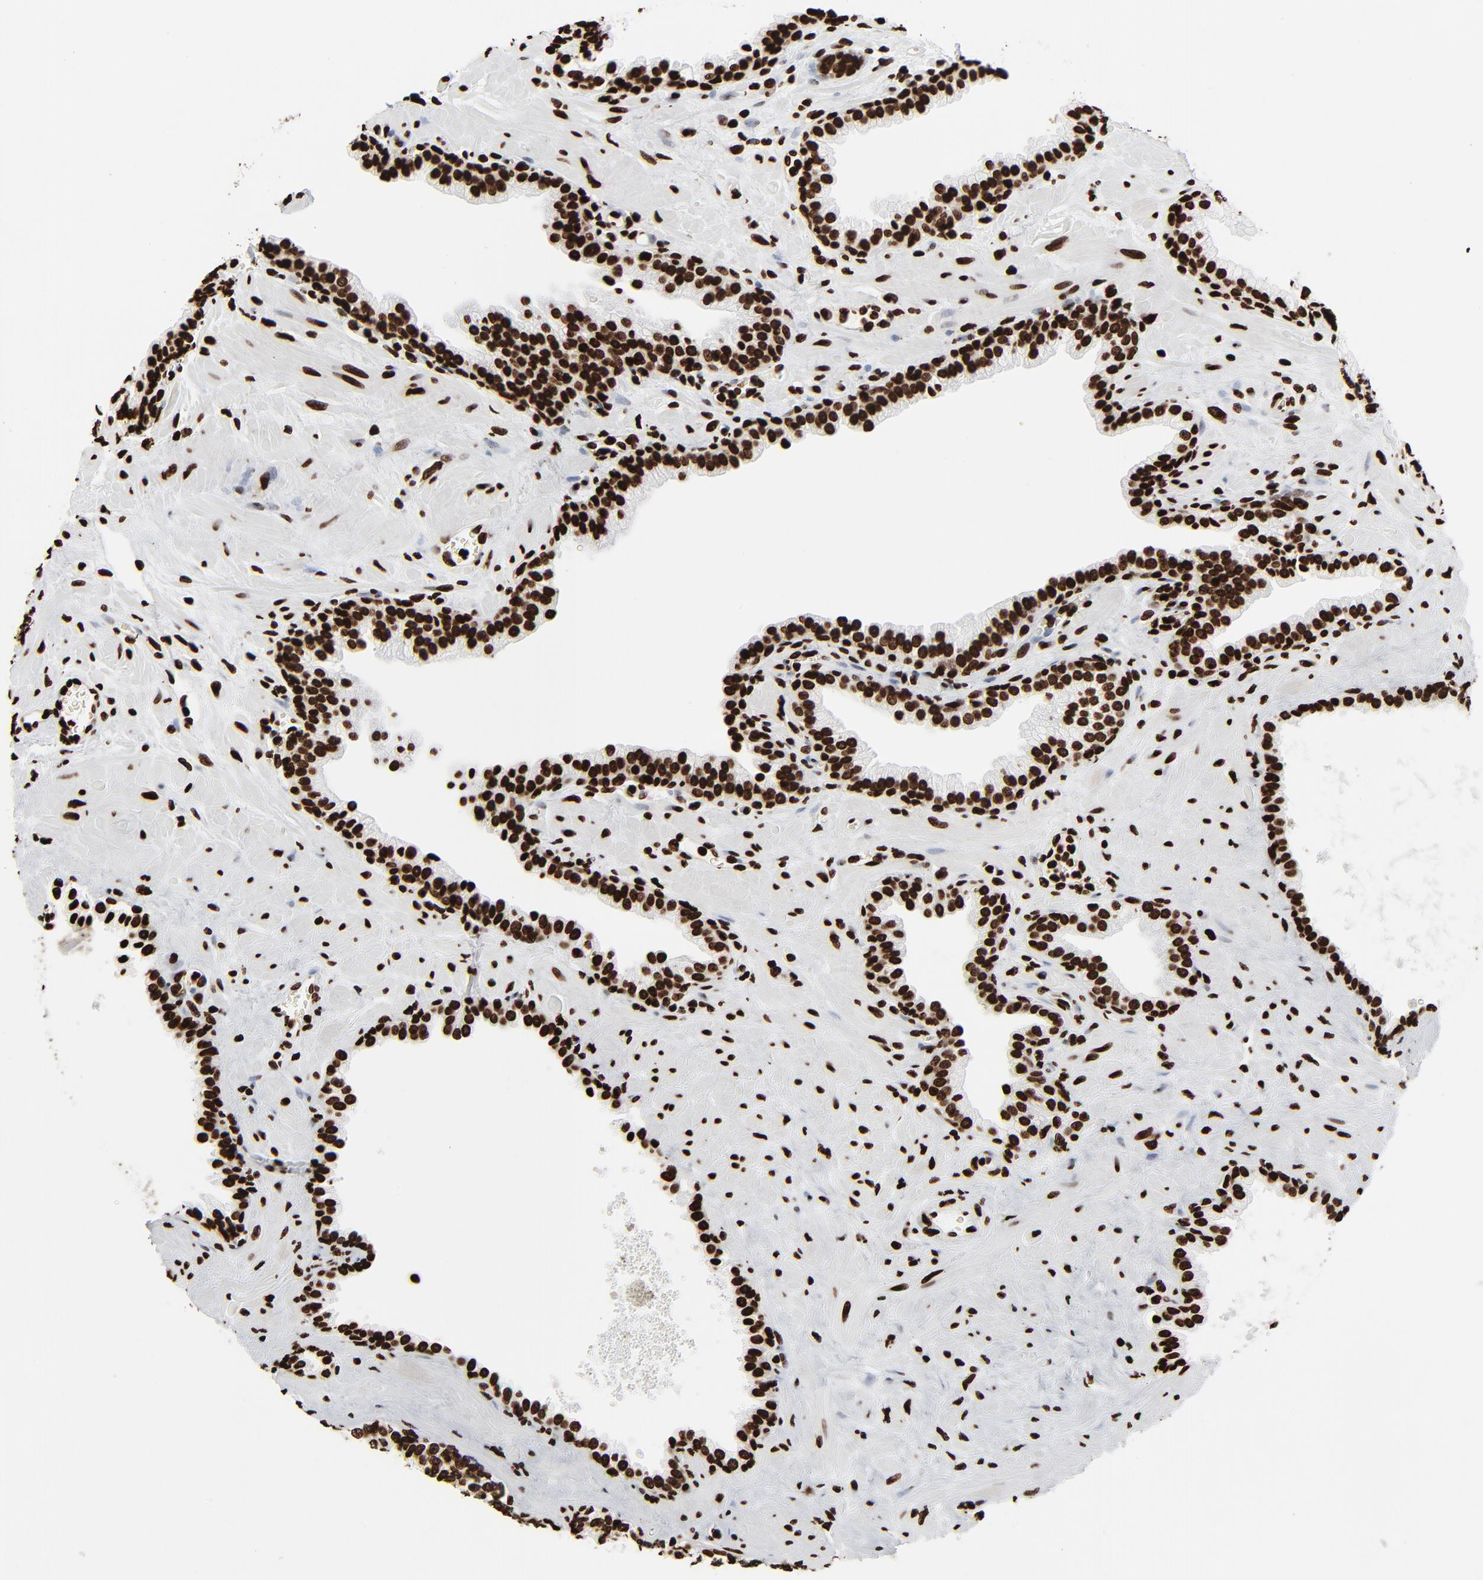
{"staining": {"intensity": "strong", "quantity": ">75%", "location": "nuclear"}, "tissue": "prostate", "cell_type": "Glandular cells", "image_type": "normal", "snomed": [{"axis": "morphology", "description": "Normal tissue, NOS"}, {"axis": "topography", "description": "Prostate"}], "caption": "Approximately >75% of glandular cells in normal human prostate demonstrate strong nuclear protein positivity as visualized by brown immunohistochemical staining.", "gene": "H3", "patient": {"sex": "male", "age": 60}}